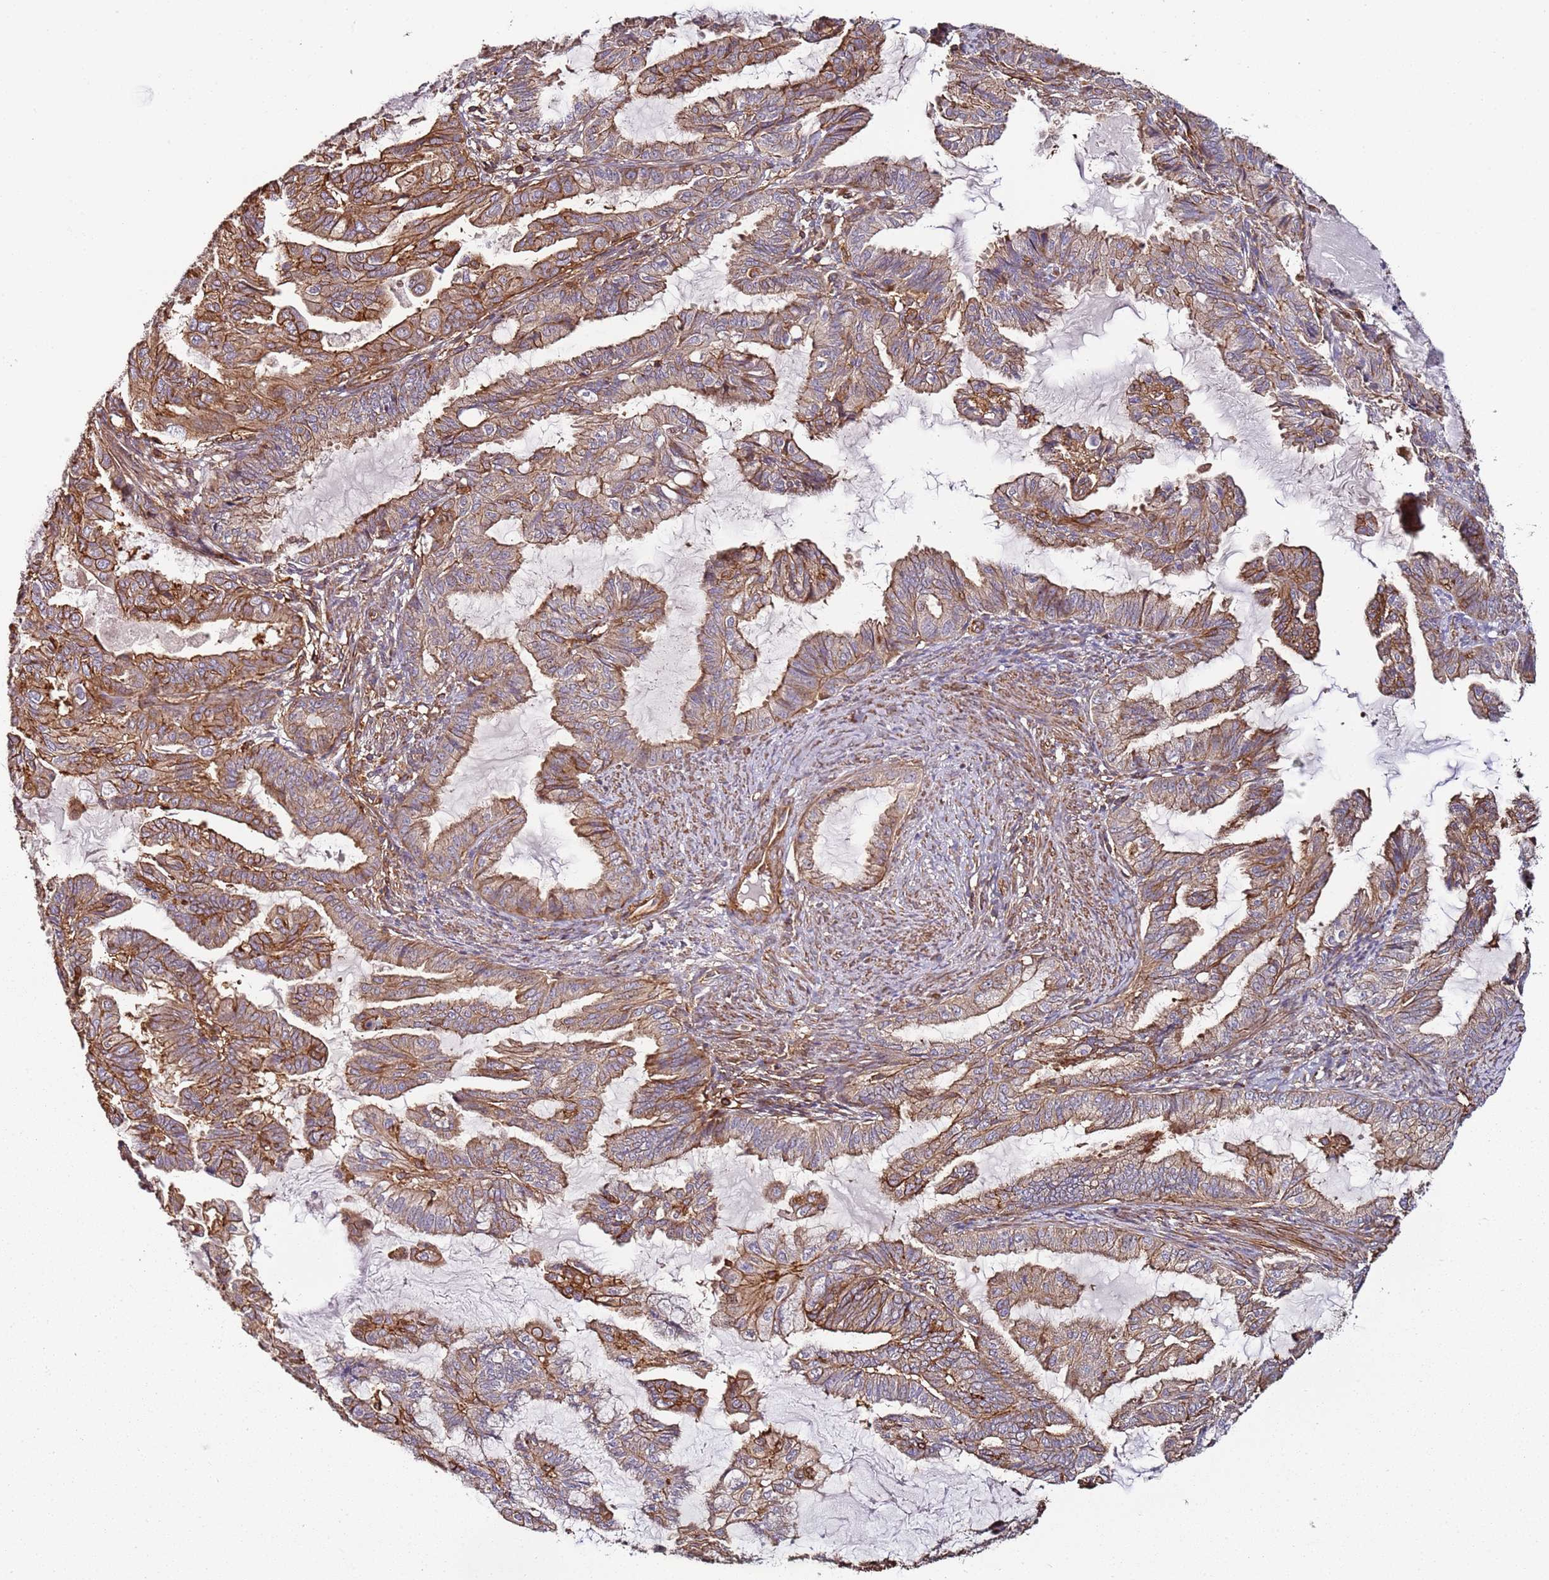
{"staining": {"intensity": "moderate", "quantity": ">75%", "location": "cytoplasmic/membranous"}, "tissue": "endometrial cancer", "cell_type": "Tumor cells", "image_type": "cancer", "snomed": [{"axis": "morphology", "description": "Adenocarcinoma, NOS"}, {"axis": "topography", "description": "Endometrium"}], "caption": "An IHC photomicrograph of neoplastic tissue is shown. Protein staining in brown labels moderate cytoplasmic/membranous positivity in endometrial cancer within tumor cells.", "gene": "CYP2U1", "patient": {"sex": "female", "age": 86}}